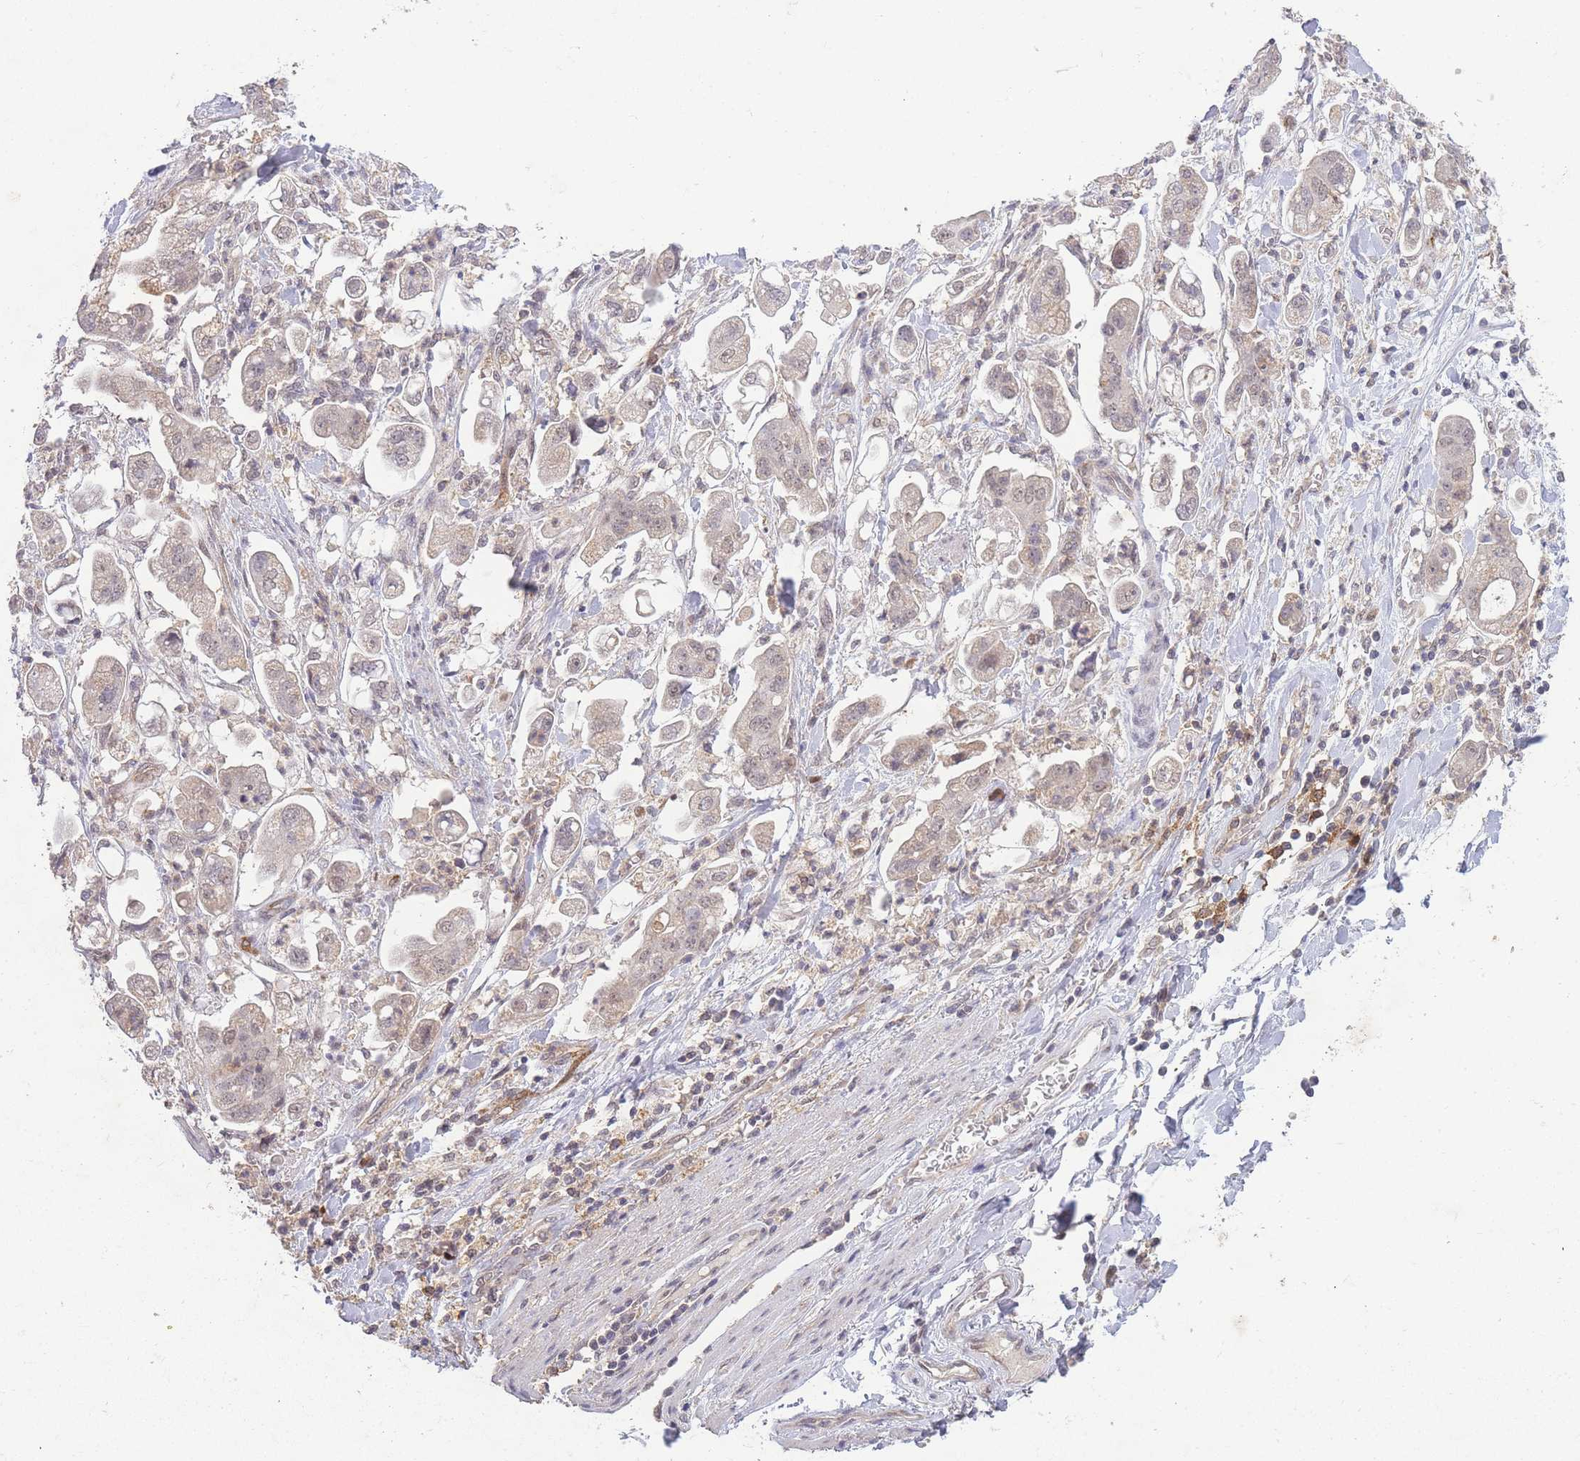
{"staining": {"intensity": "weak", "quantity": "25%-75%", "location": "nuclear"}, "tissue": "stomach cancer", "cell_type": "Tumor cells", "image_type": "cancer", "snomed": [{"axis": "morphology", "description": "Adenocarcinoma, NOS"}, {"axis": "topography", "description": "Stomach"}], "caption": "Immunohistochemical staining of human stomach cancer (adenocarcinoma) reveals low levels of weak nuclear expression in about 25%-75% of tumor cells.", "gene": "RNF144B", "patient": {"sex": "male", "age": 62}}